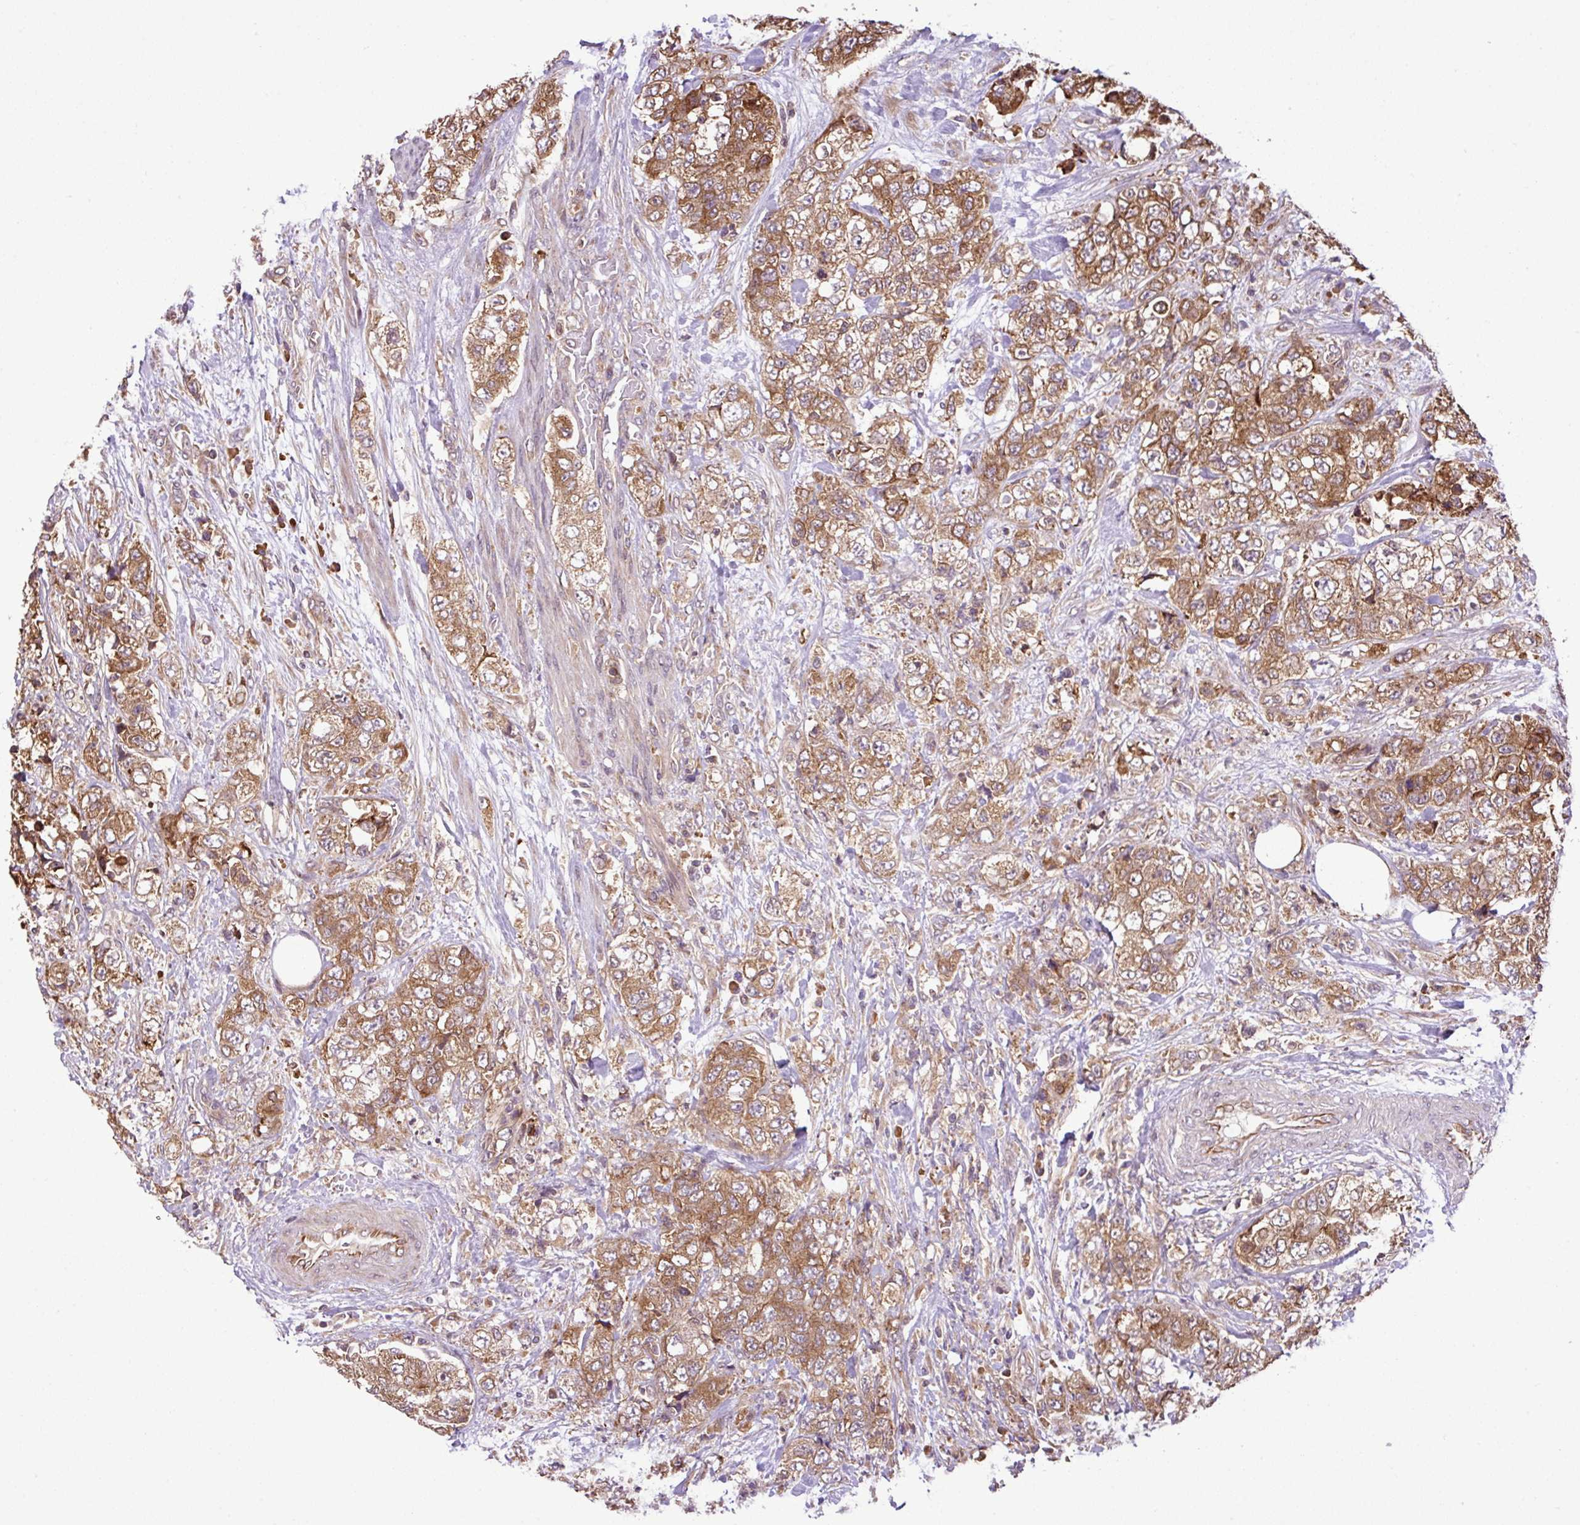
{"staining": {"intensity": "moderate", "quantity": ">75%", "location": "cytoplasmic/membranous"}, "tissue": "urothelial cancer", "cell_type": "Tumor cells", "image_type": "cancer", "snomed": [{"axis": "morphology", "description": "Urothelial carcinoma, High grade"}, {"axis": "topography", "description": "Urinary bladder"}], "caption": "This histopathology image demonstrates high-grade urothelial carcinoma stained with immunohistochemistry to label a protein in brown. The cytoplasmic/membranous of tumor cells show moderate positivity for the protein. Nuclei are counter-stained blue.", "gene": "DLGAP4", "patient": {"sex": "female", "age": 78}}